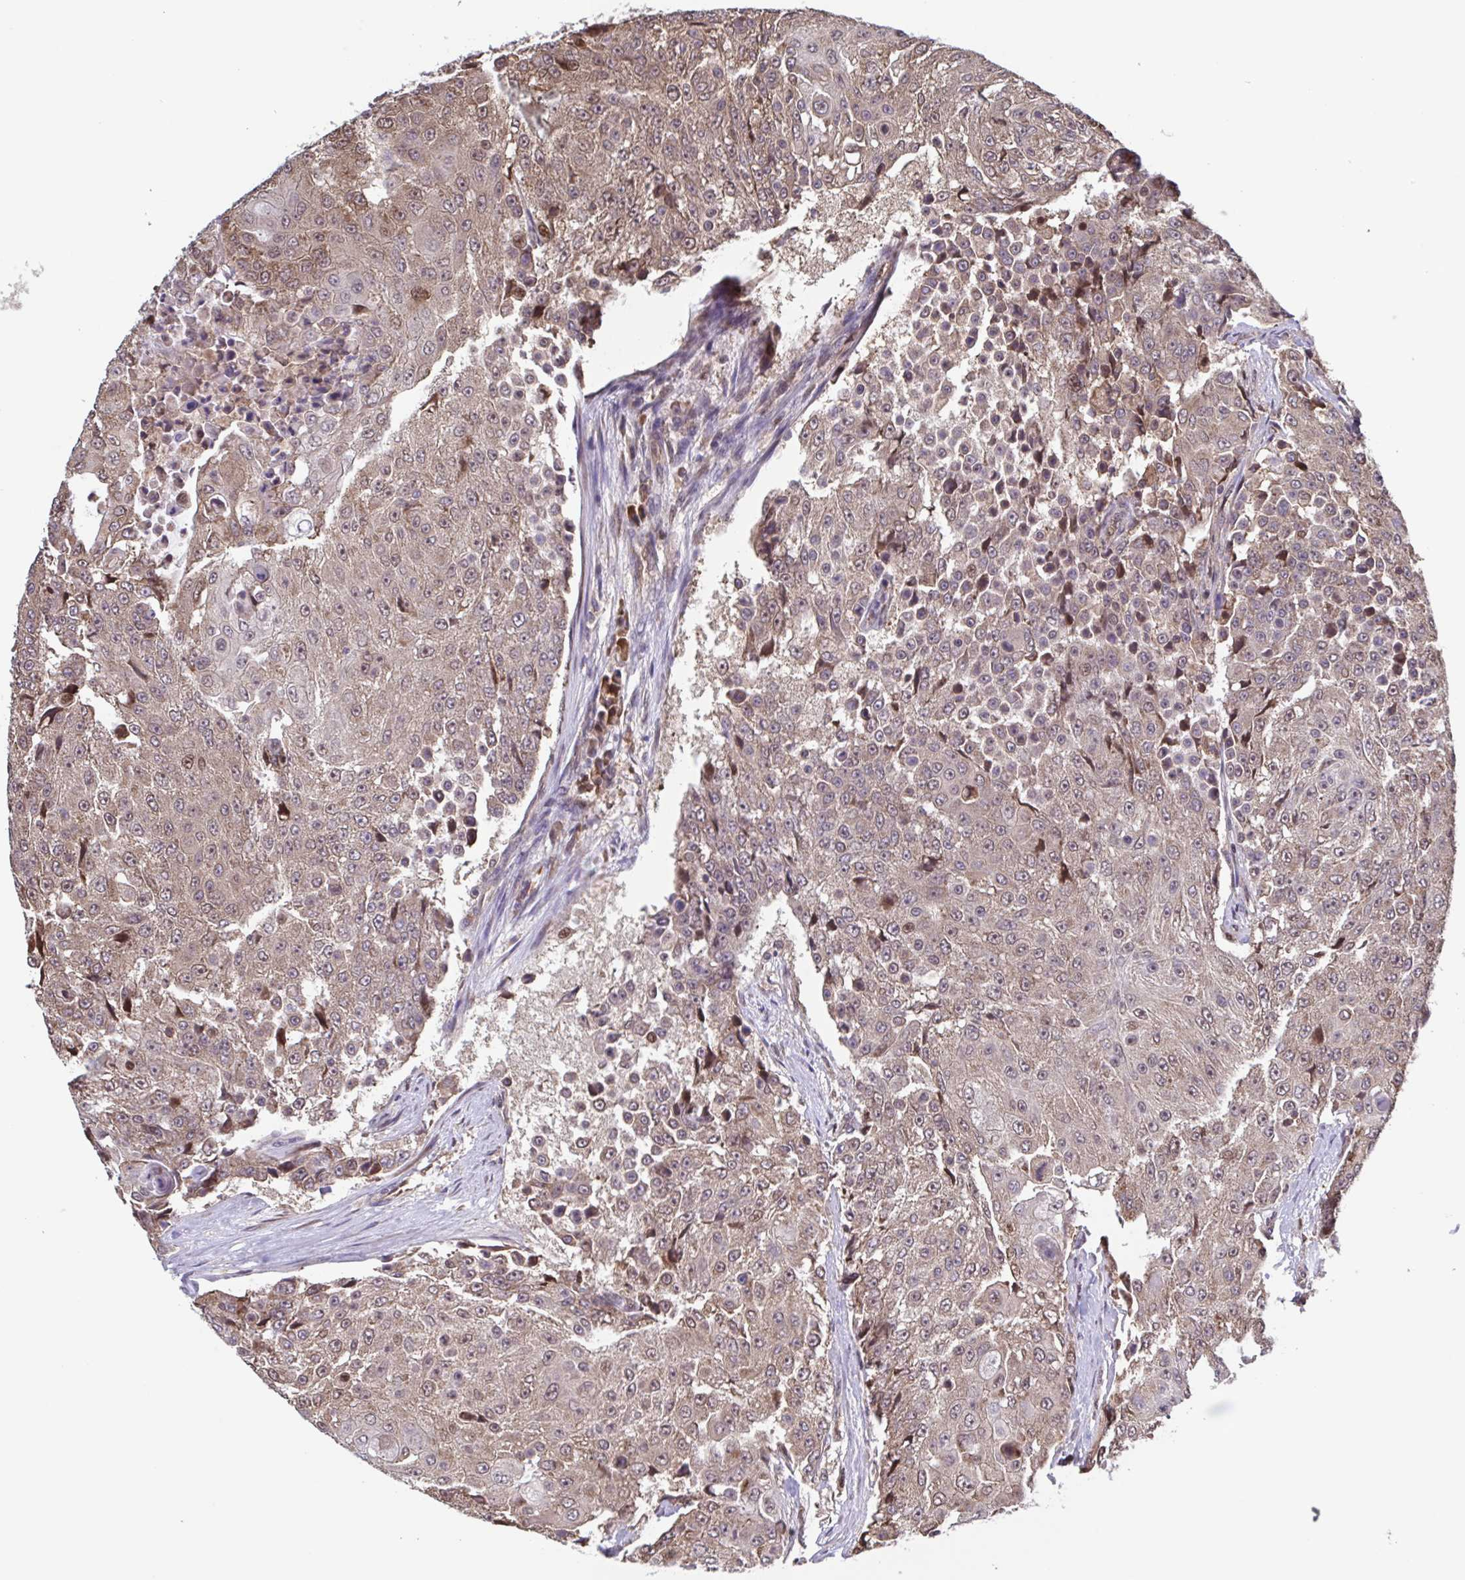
{"staining": {"intensity": "weak", "quantity": ">75%", "location": "cytoplasmic/membranous,nuclear"}, "tissue": "urothelial cancer", "cell_type": "Tumor cells", "image_type": "cancer", "snomed": [{"axis": "morphology", "description": "Urothelial carcinoma, High grade"}, {"axis": "topography", "description": "Urinary bladder"}], "caption": "Brown immunohistochemical staining in urothelial cancer demonstrates weak cytoplasmic/membranous and nuclear positivity in approximately >75% of tumor cells. The staining was performed using DAB (3,3'-diaminobenzidine) to visualize the protein expression in brown, while the nuclei were stained in blue with hematoxylin (Magnification: 20x).", "gene": "SEC63", "patient": {"sex": "female", "age": 63}}